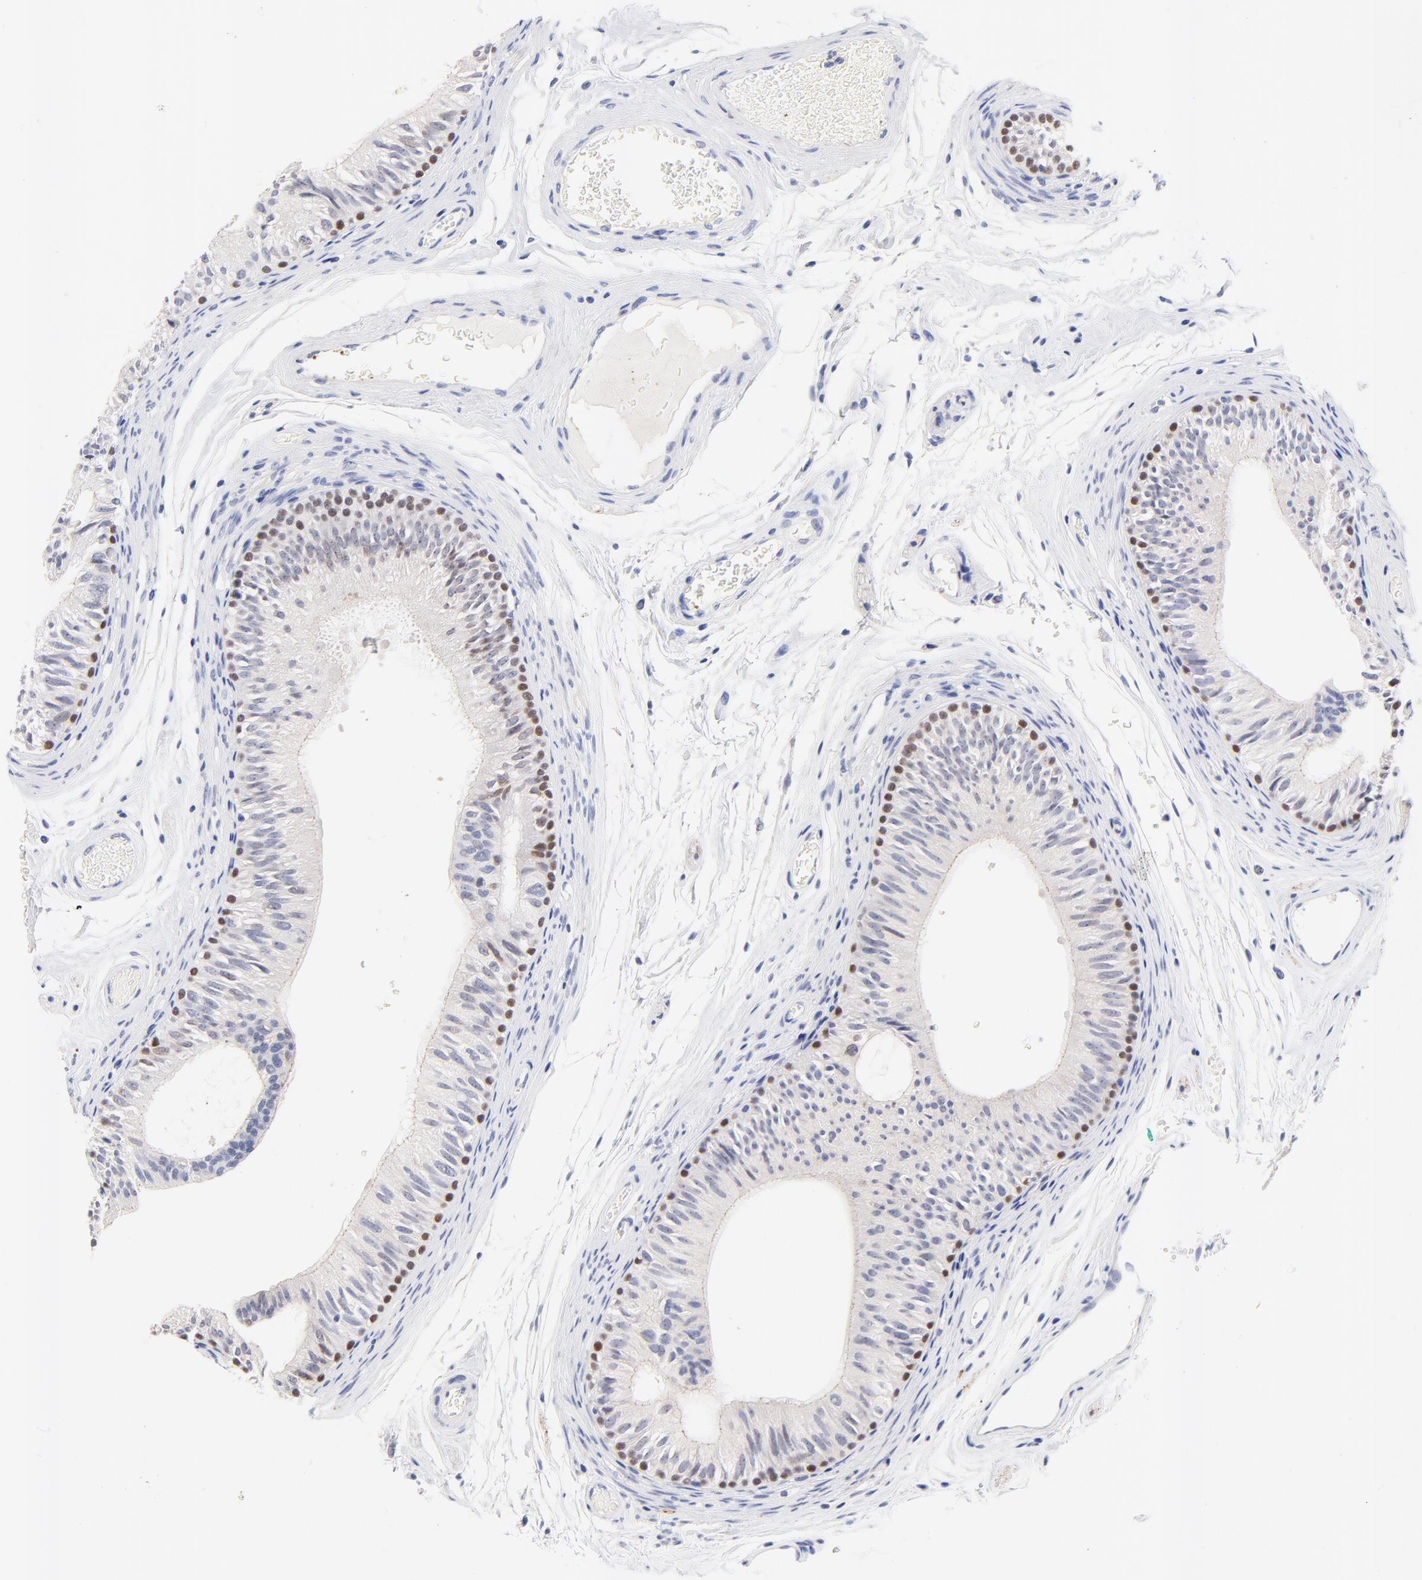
{"staining": {"intensity": "moderate", "quantity": ">75%", "location": "cytoplasmic/membranous"}, "tissue": "epididymis", "cell_type": "Glandular cells", "image_type": "normal", "snomed": [{"axis": "morphology", "description": "Normal tissue, NOS"}, {"axis": "topography", "description": "Testis"}, {"axis": "topography", "description": "Epididymis"}], "caption": "Immunohistochemical staining of normal human epididymis exhibits >75% levels of moderate cytoplasmic/membranous protein expression in about >75% of glandular cells.", "gene": "FAM117B", "patient": {"sex": "male", "age": 36}}